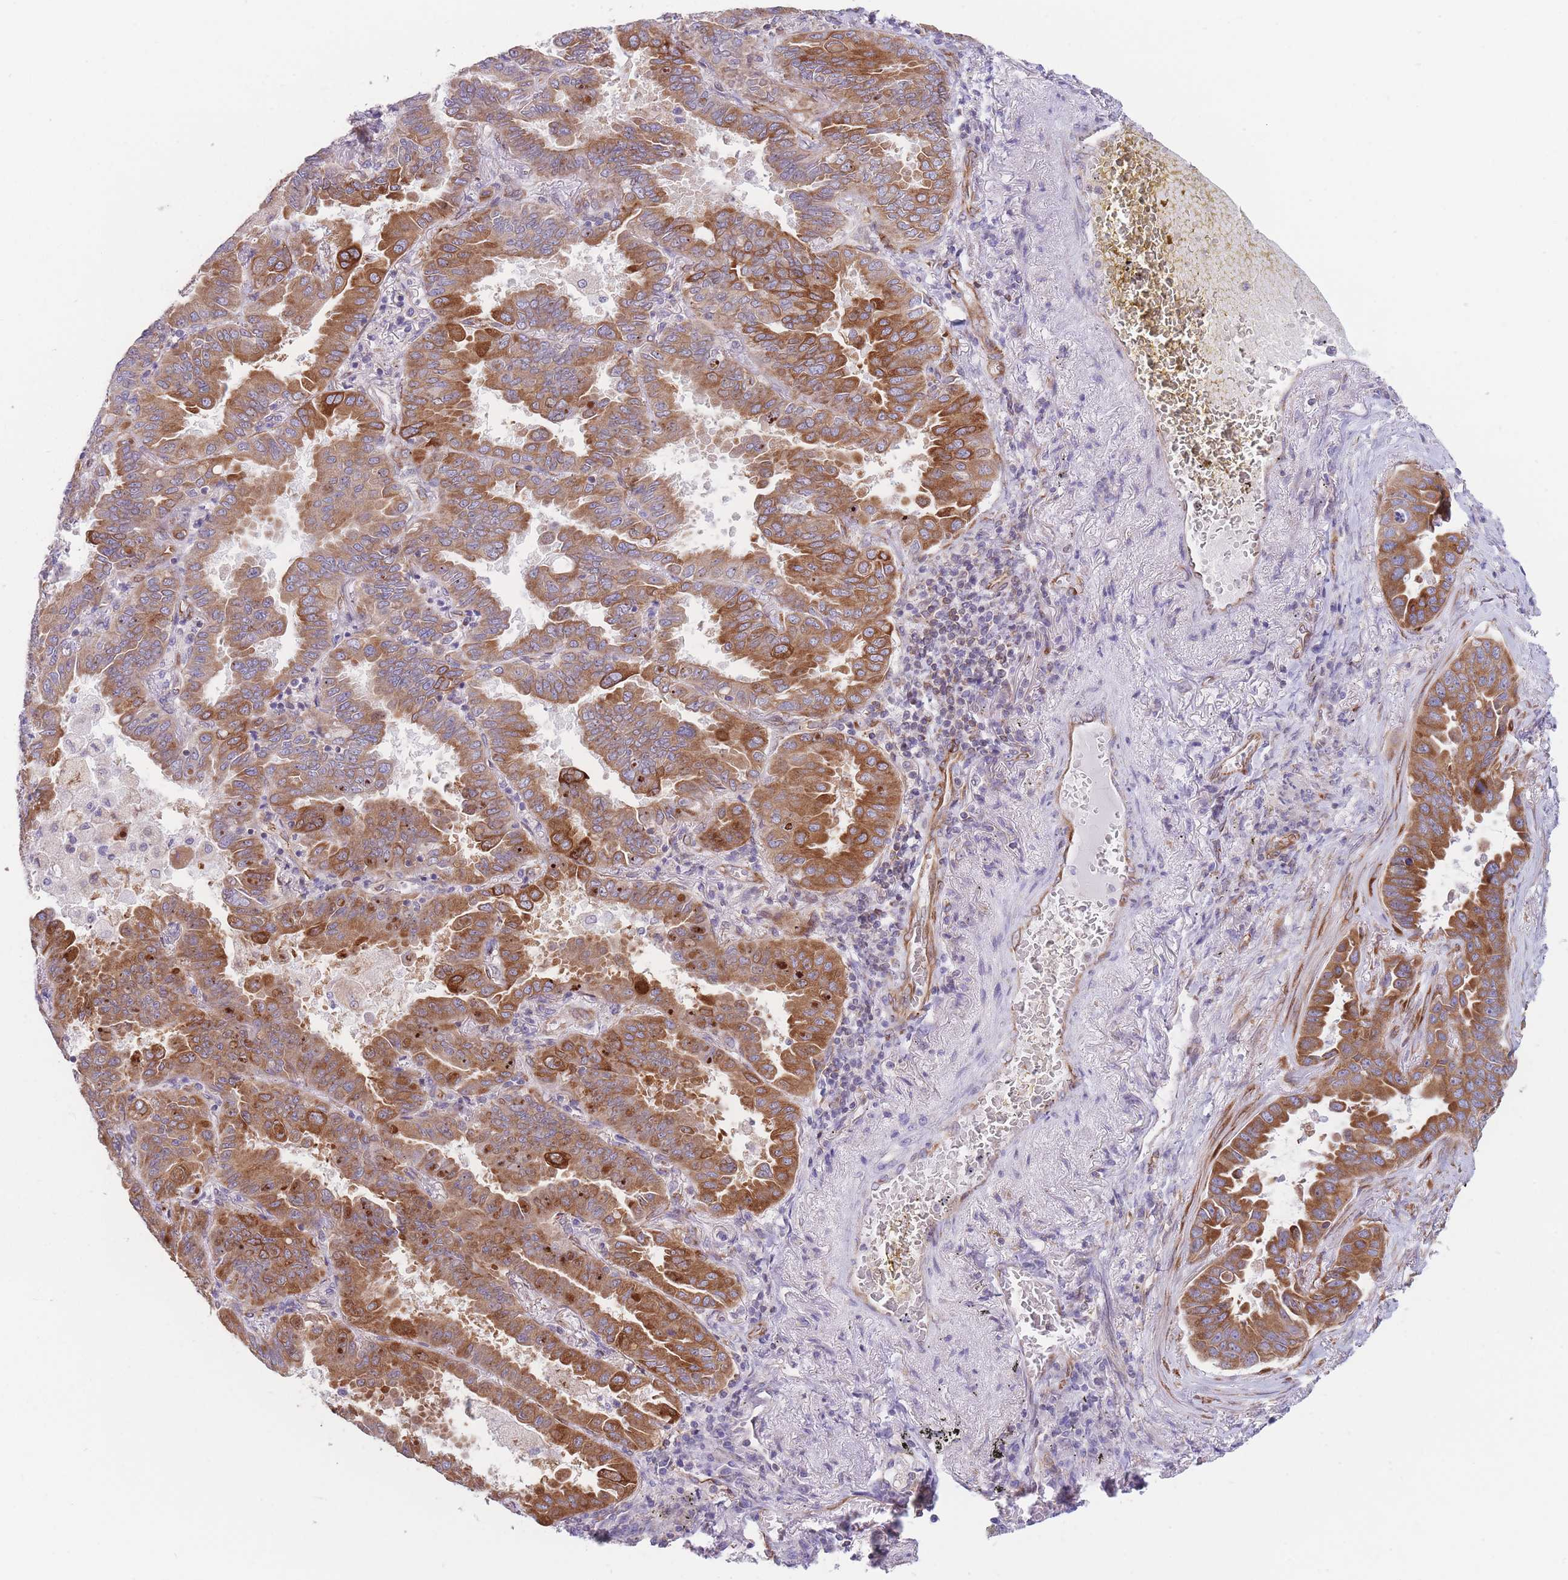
{"staining": {"intensity": "strong", "quantity": ">75%", "location": "cytoplasmic/membranous"}, "tissue": "lung cancer", "cell_type": "Tumor cells", "image_type": "cancer", "snomed": [{"axis": "morphology", "description": "Adenocarcinoma, NOS"}, {"axis": "topography", "description": "Lung"}], "caption": "A high-resolution histopathology image shows immunohistochemistry (IHC) staining of lung adenocarcinoma, which shows strong cytoplasmic/membranous positivity in about >75% of tumor cells.", "gene": "AK9", "patient": {"sex": "male", "age": 64}}